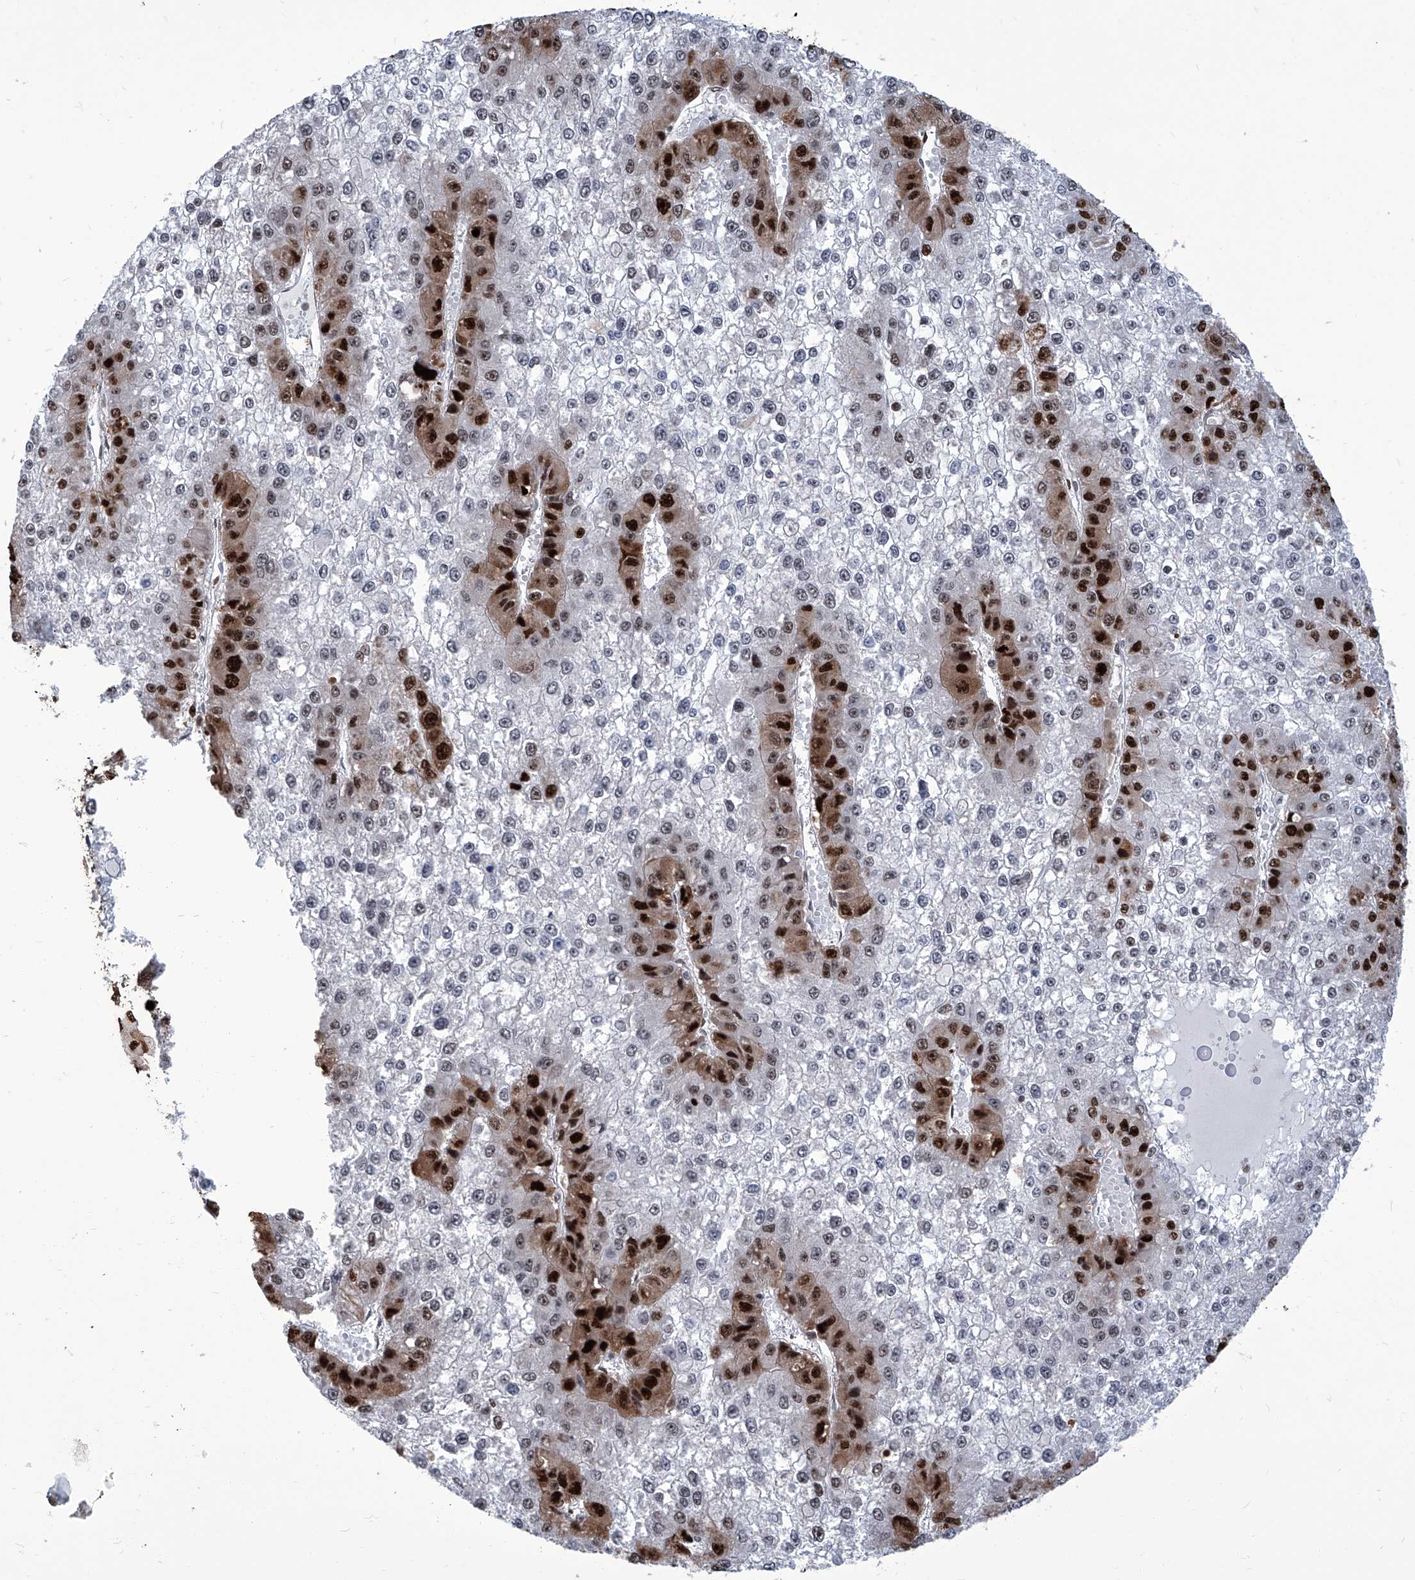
{"staining": {"intensity": "strong", "quantity": "<25%", "location": "nuclear"}, "tissue": "liver cancer", "cell_type": "Tumor cells", "image_type": "cancer", "snomed": [{"axis": "morphology", "description": "Carcinoma, Hepatocellular, NOS"}, {"axis": "topography", "description": "Liver"}], "caption": "A histopathology image showing strong nuclear positivity in about <25% of tumor cells in liver cancer (hepatocellular carcinoma), as visualized by brown immunohistochemical staining.", "gene": "PCNA", "patient": {"sex": "female", "age": 73}}